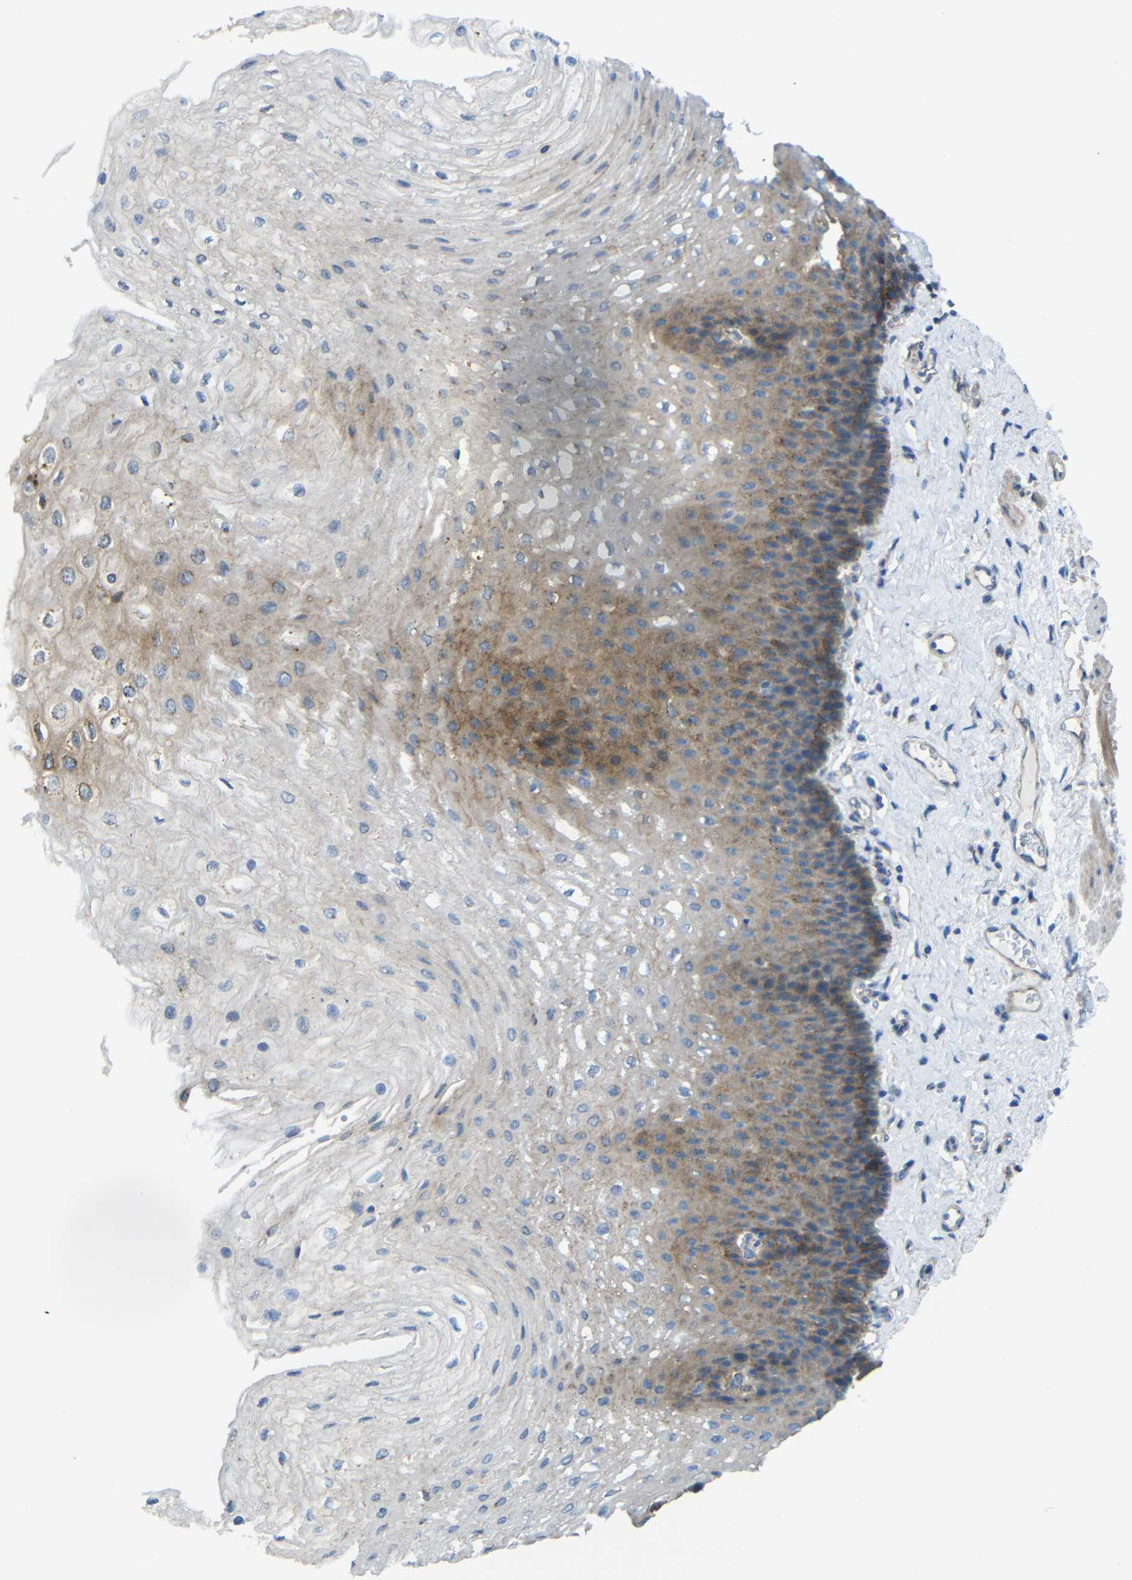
{"staining": {"intensity": "moderate", "quantity": "25%-75%", "location": "cytoplasmic/membranous"}, "tissue": "esophagus", "cell_type": "Squamous epithelial cells", "image_type": "normal", "snomed": [{"axis": "morphology", "description": "Normal tissue, NOS"}, {"axis": "topography", "description": "Esophagus"}], "caption": "A photomicrograph showing moderate cytoplasmic/membranous staining in about 25%-75% of squamous epithelial cells in unremarkable esophagus, as visualized by brown immunohistochemical staining.", "gene": "SYPL1", "patient": {"sex": "female", "age": 72}}